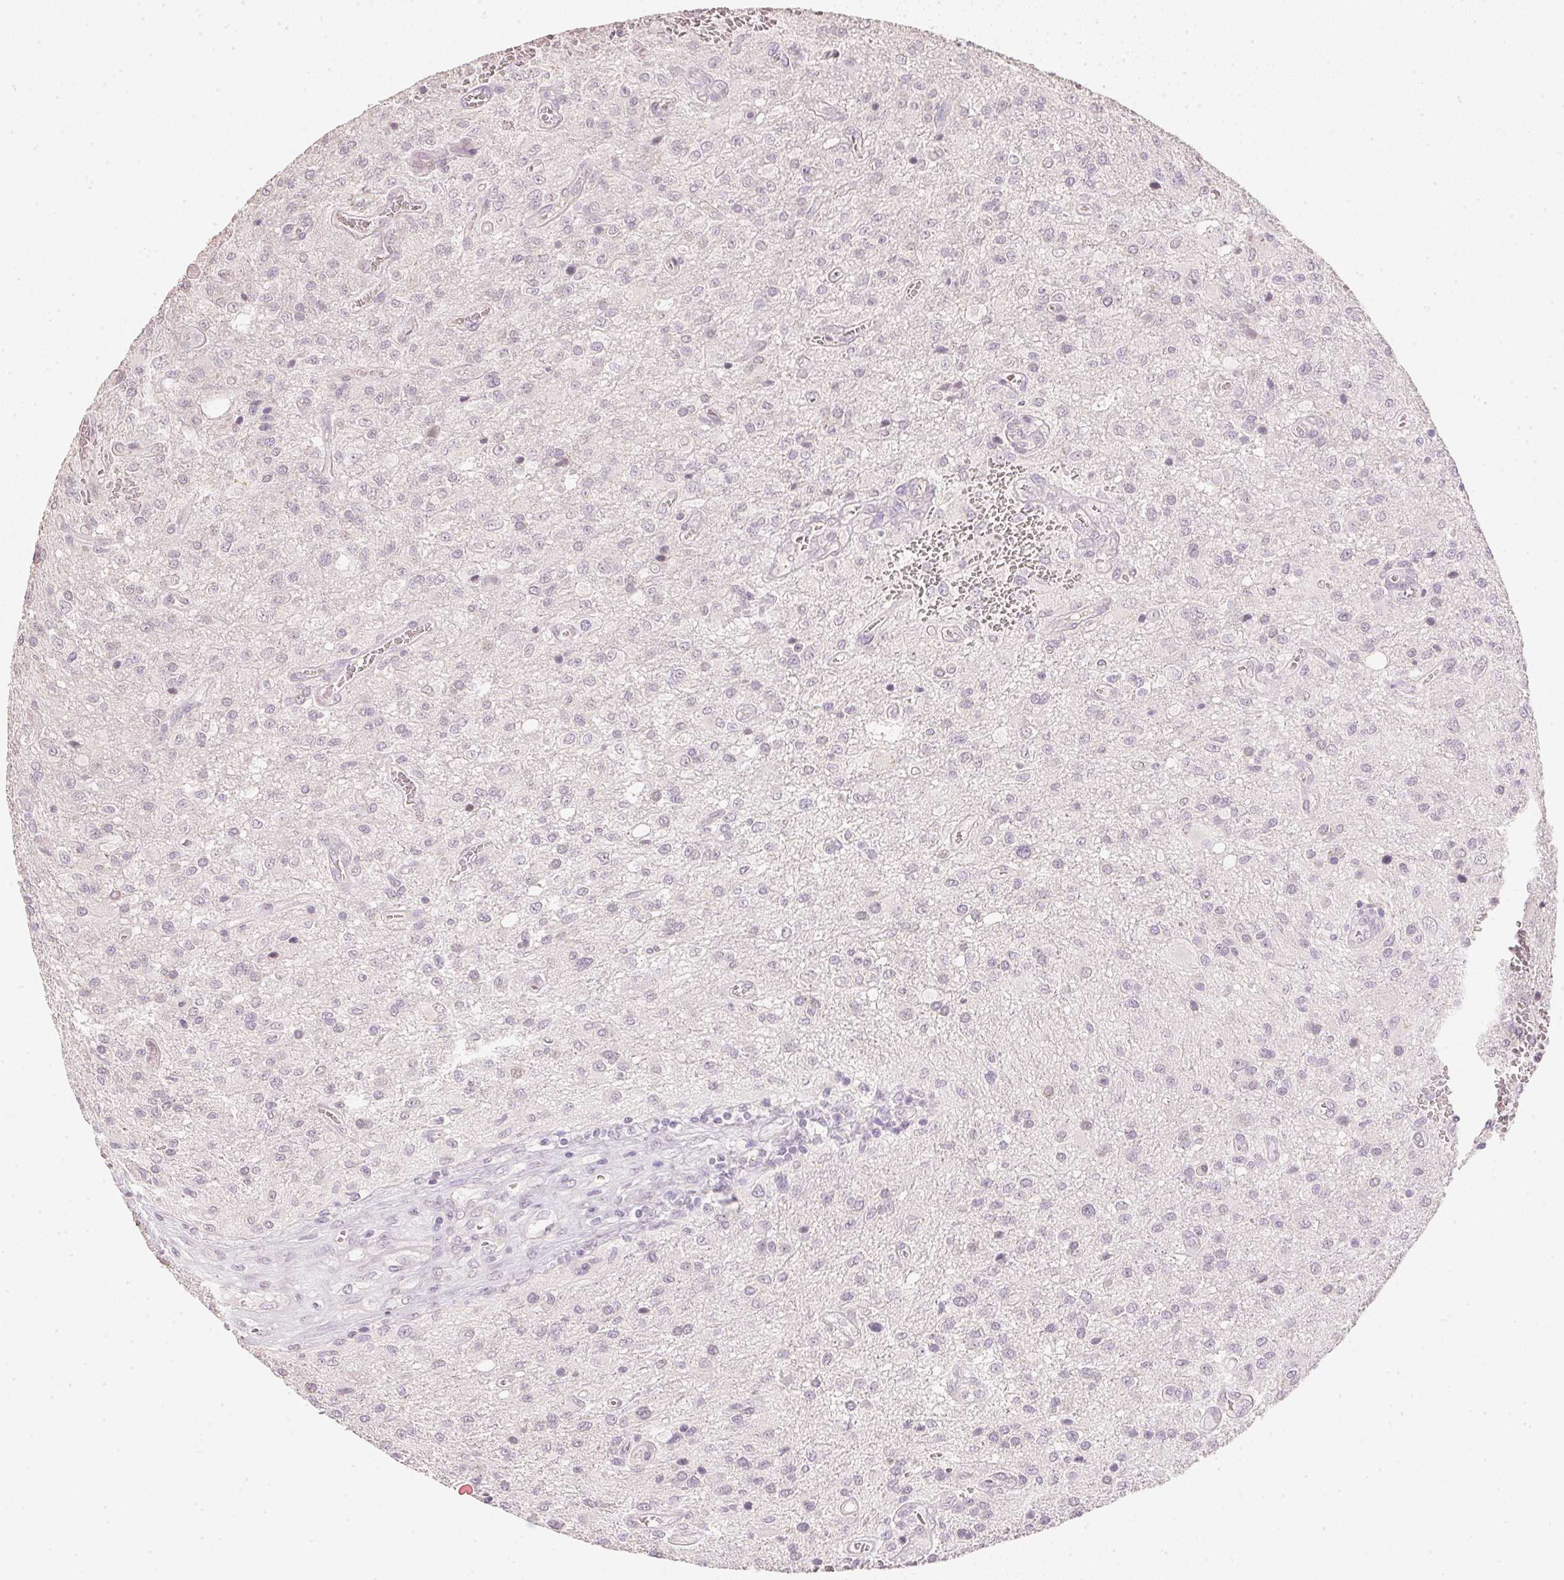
{"staining": {"intensity": "negative", "quantity": "none", "location": "none"}, "tissue": "glioma", "cell_type": "Tumor cells", "image_type": "cancer", "snomed": [{"axis": "morphology", "description": "Glioma, malignant, Low grade"}, {"axis": "topography", "description": "Brain"}], "caption": "This is a micrograph of immunohistochemistry staining of glioma, which shows no expression in tumor cells. The staining is performed using DAB (3,3'-diaminobenzidine) brown chromogen with nuclei counter-stained in using hematoxylin.", "gene": "DHCR24", "patient": {"sex": "male", "age": 66}}